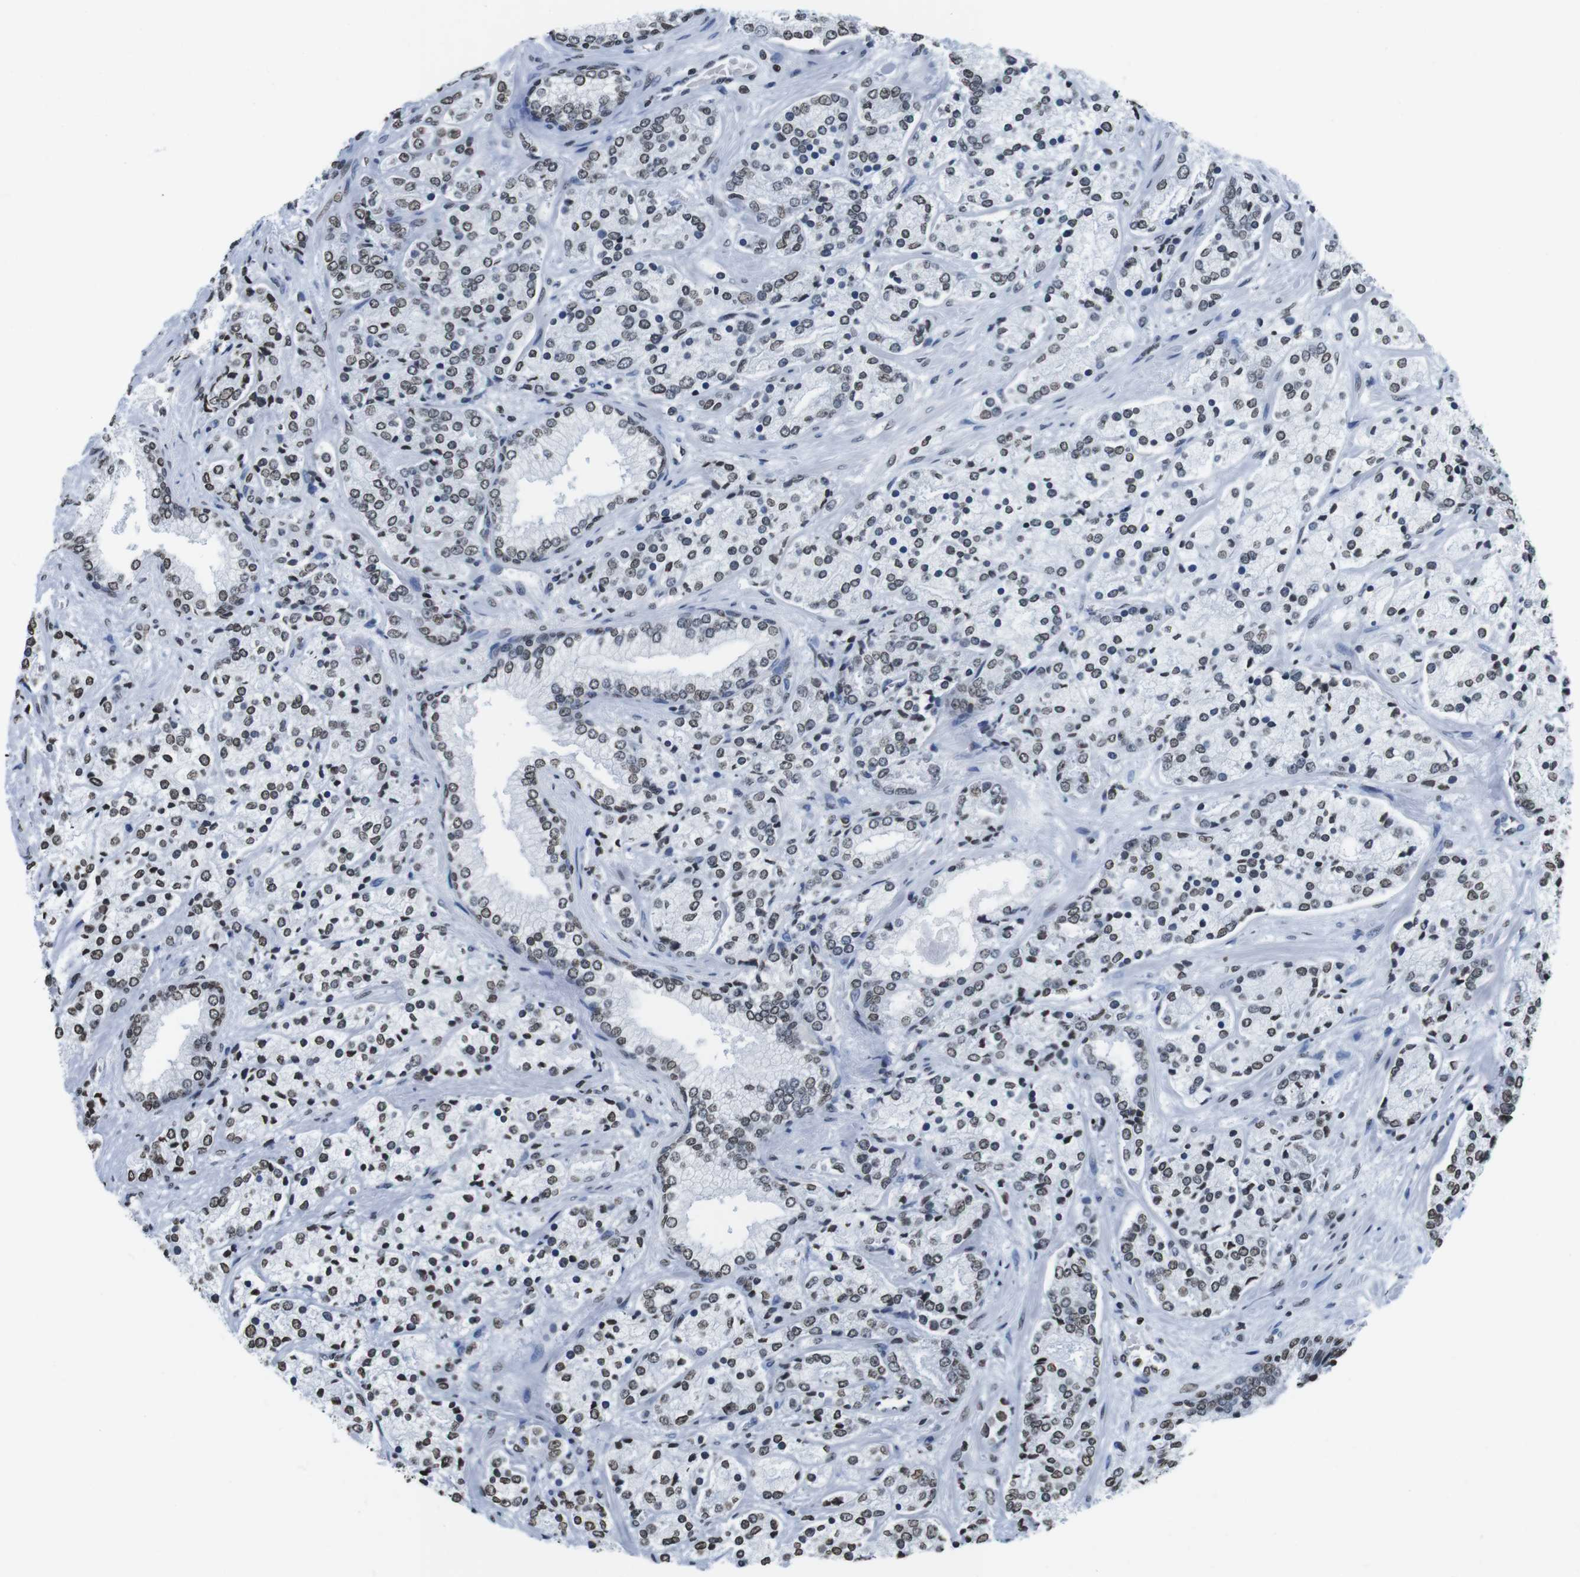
{"staining": {"intensity": "weak", "quantity": ">75%", "location": "nuclear"}, "tissue": "prostate cancer", "cell_type": "Tumor cells", "image_type": "cancer", "snomed": [{"axis": "morphology", "description": "Adenocarcinoma, High grade"}, {"axis": "topography", "description": "Prostate"}], "caption": "The immunohistochemical stain shows weak nuclear staining in tumor cells of prostate cancer tissue.", "gene": "BSX", "patient": {"sex": "male", "age": 71}}